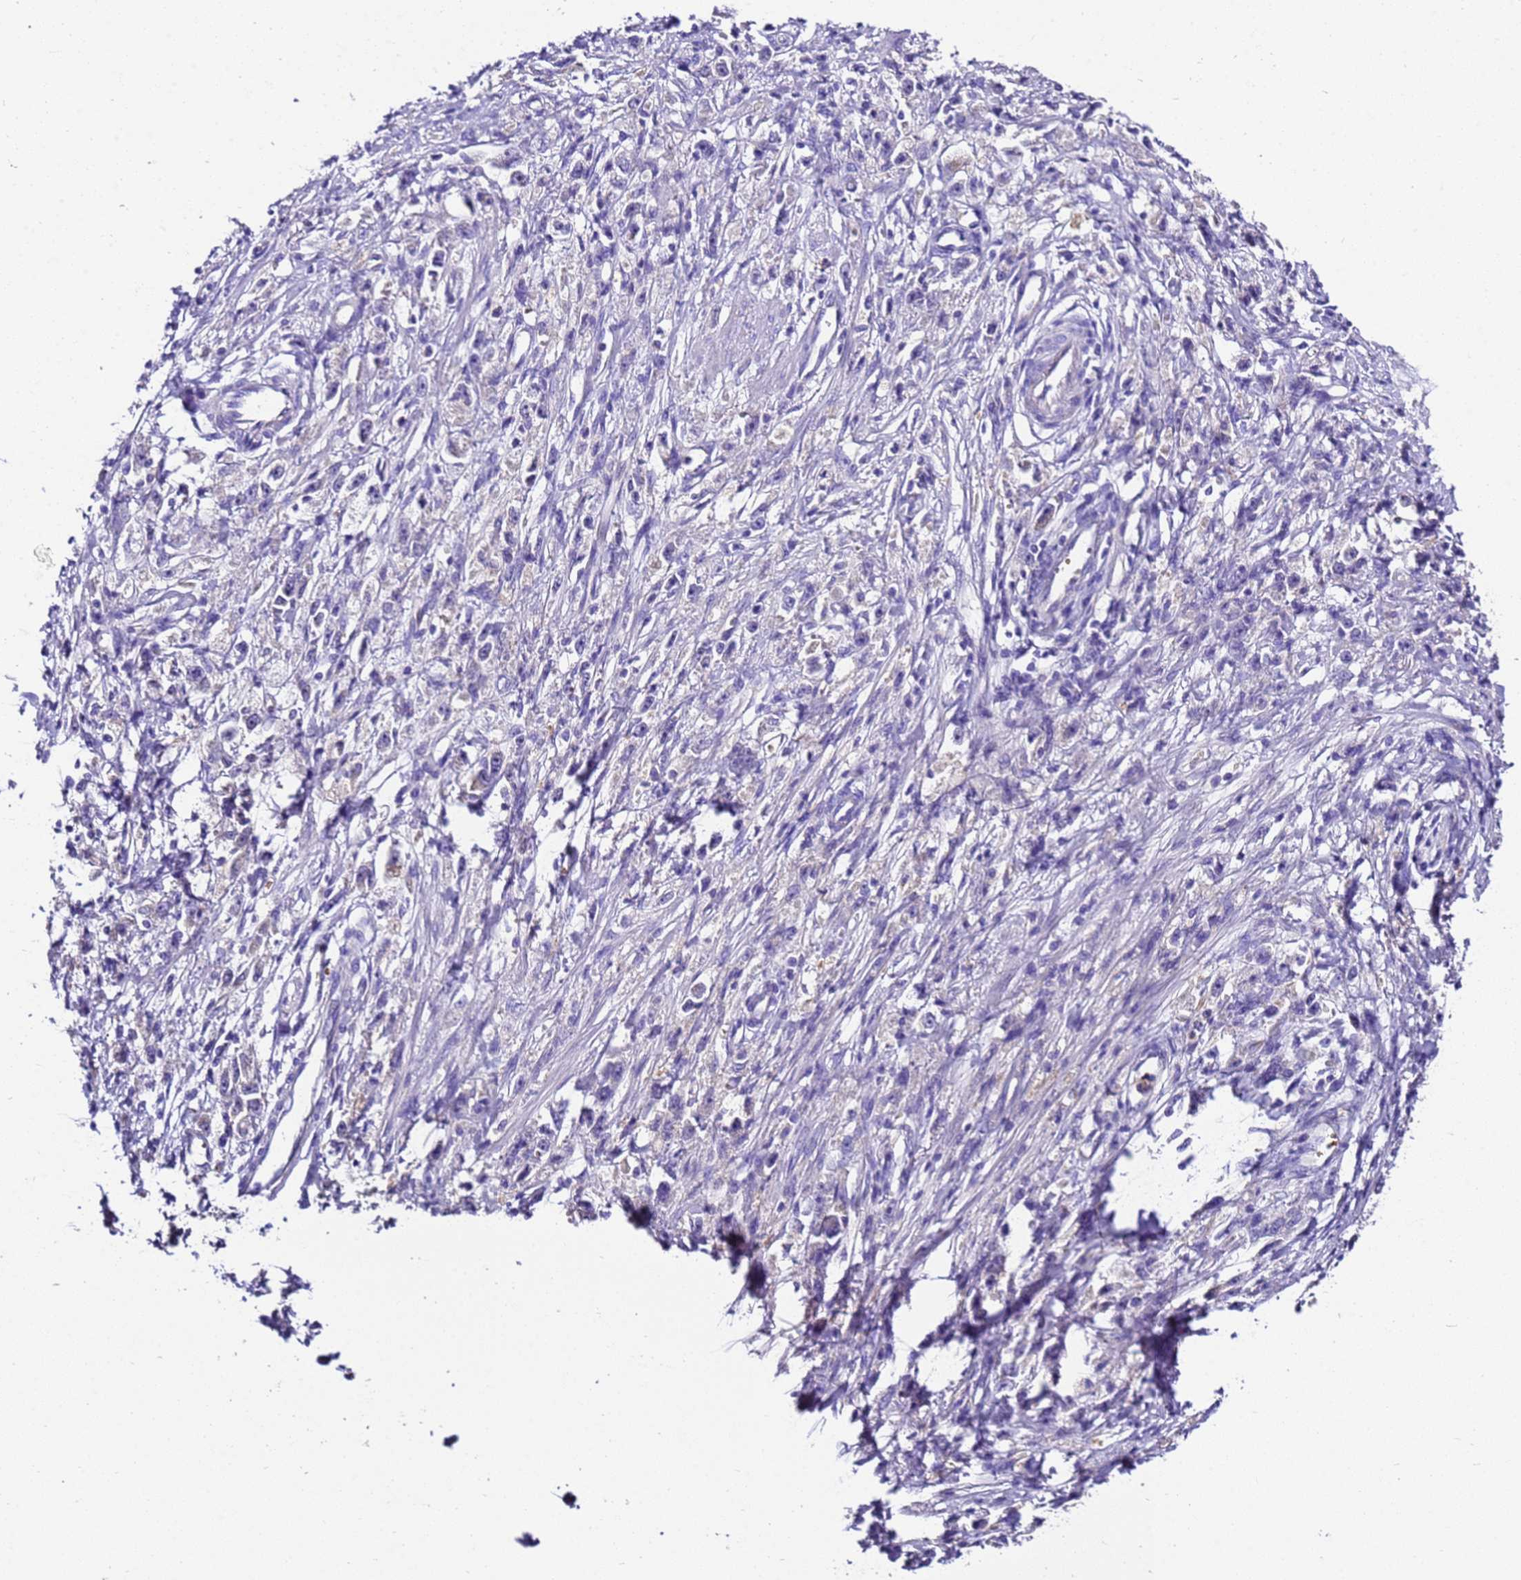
{"staining": {"intensity": "negative", "quantity": "none", "location": "none"}, "tissue": "stomach cancer", "cell_type": "Tumor cells", "image_type": "cancer", "snomed": [{"axis": "morphology", "description": "Adenocarcinoma, NOS"}, {"axis": "topography", "description": "Stomach"}], "caption": "Immunohistochemistry (IHC) micrograph of neoplastic tissue: human stomach adenocarcinoma stained with DAB (3,3'-diaminobenzidine) reveals no significant protein positivity in tumor cells.", "gene": "UGT2A1", "patient": {"sex": "female", "age": 59}}